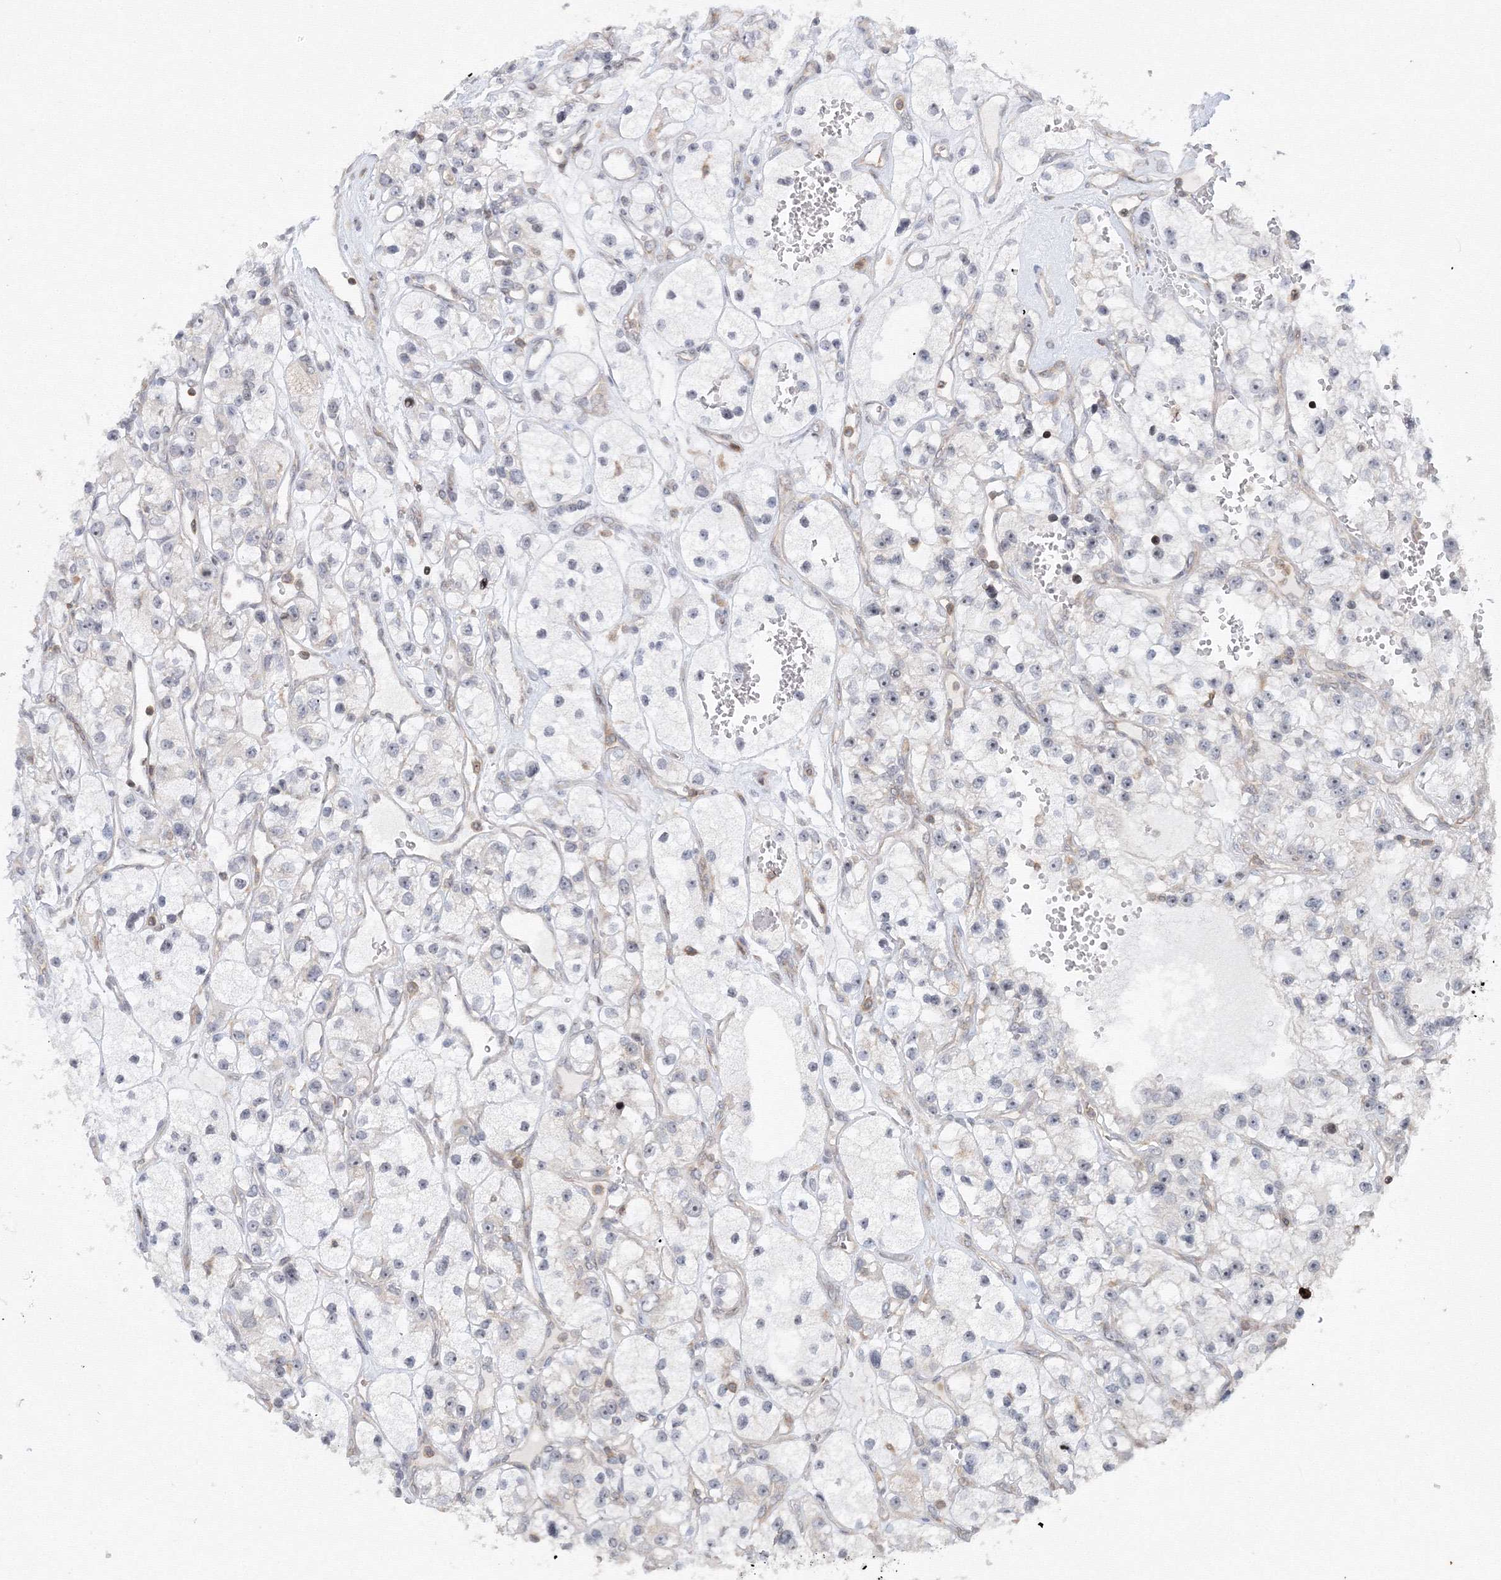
{"staining": {"intensity": "negative", "quantity": "none", "location": "none"}, "tissue": "renal cancer", "cell_type": "Tumor cells", "image_type": "cancer", "snomed": [{"axis": "morphology", "description": "Adenocarcinoma, NOS"}, {"axis": "topography", "description": "Kidney"}], "caption": "This is a histopathology image of immunohistochemistry (IHC) staining of renal cancer, which shows no positivity in tumor cells.", "gene": "MKRN2", "patient": {"sex": "female", "age": 57}}